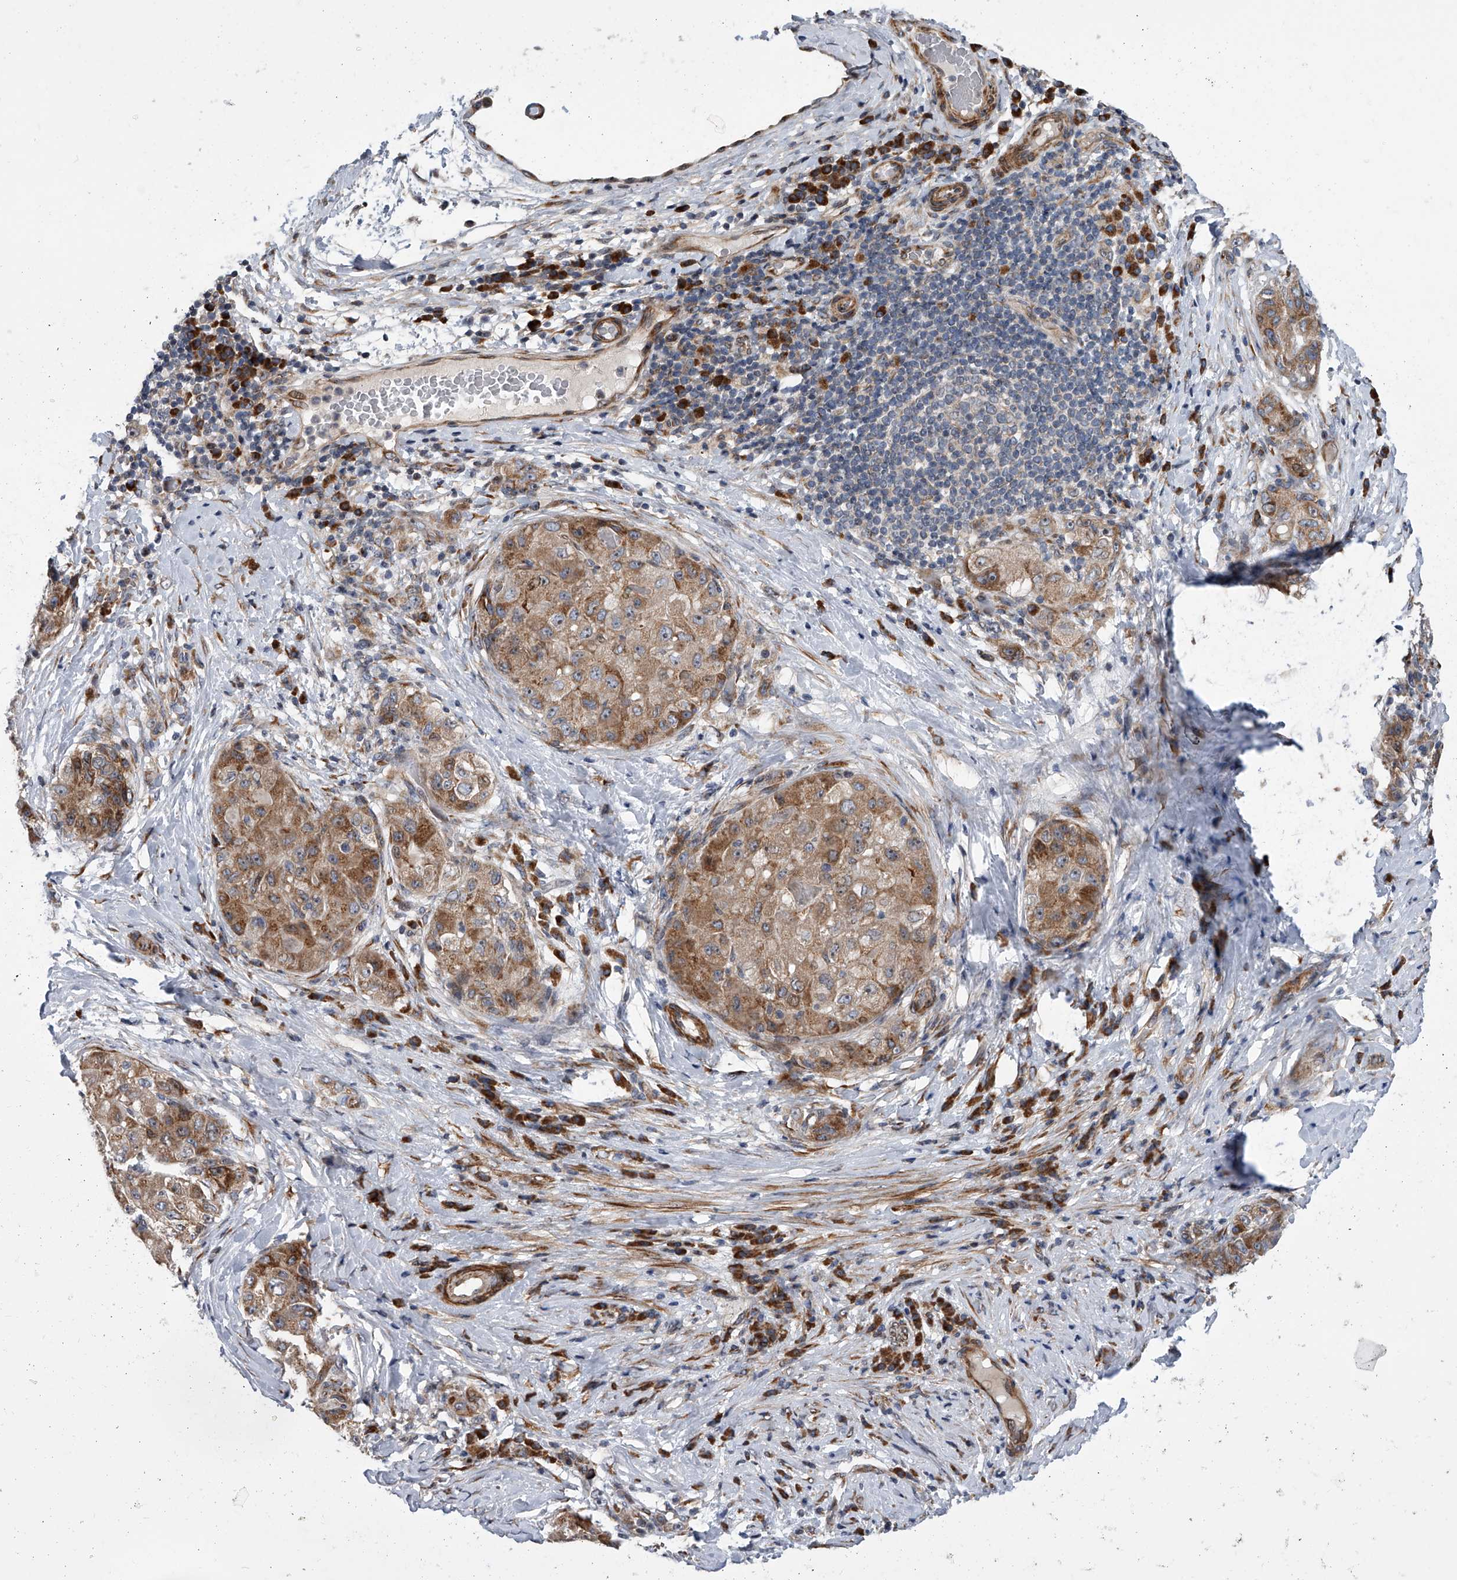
{"staining": {"intensity": "moderate", "quantity": ">75%", "location": "cytoplasmic/membranous"}, "tissue": "liver cancer", "cell_type": "Tumor cells", "image_type": "cancer", "snomed": [{"axis": "morphology", "description": "Carcinoma, Hepatocellular, NOS"}, {"axis": "topography", "description": "Liver"}], "caption": "There is medium levels of moderate cytoplasmic/membranous positivity in tumor cells of liver cancer, as demonstrated by immunohistochemical staining (brown color).", "gene": "DLGAP2", "patient": {"sex": "male", "age": 80}}